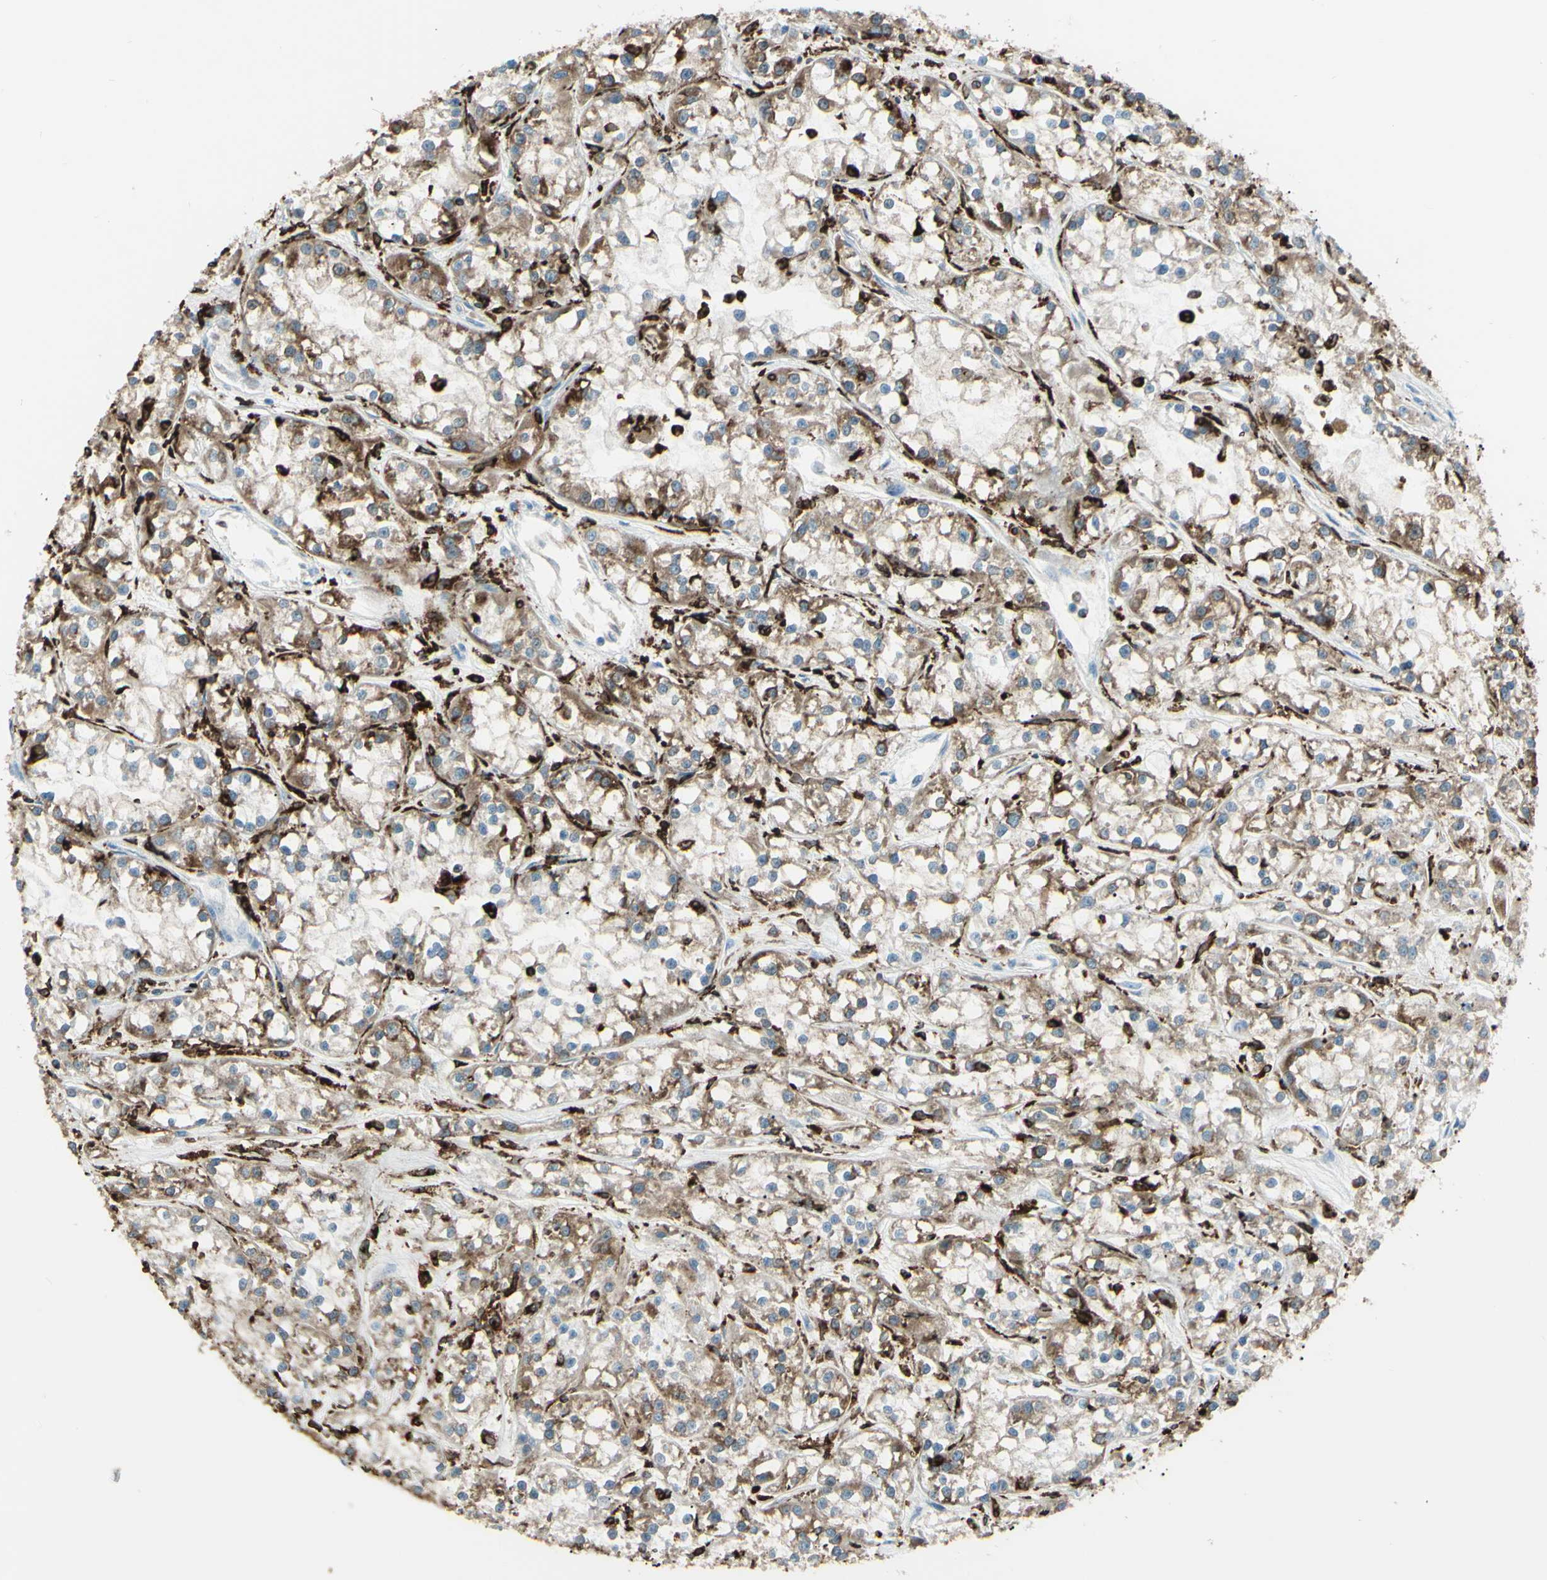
{"staining": {"intensity": "moderate", "quantity": ">75%", "location": "cytoplasmic/membranous"}, "tissue": "renal cancer", "cell_type": "Tumor cells", "image_type": "cancer", "snomed": [{"axis": "morphology", "description": "Adenocarcinoma, NOS"}, {"axis": "topography", "description": "Kidney"}], "caption": "An image showing moderate cytoplasmic/membranous expression in about >75% of tumor cells in renal cancer, as visualized by brown immunohistochemical staining.", "gene": "CD74", "patient": {"sex": "female", "age": 52}}